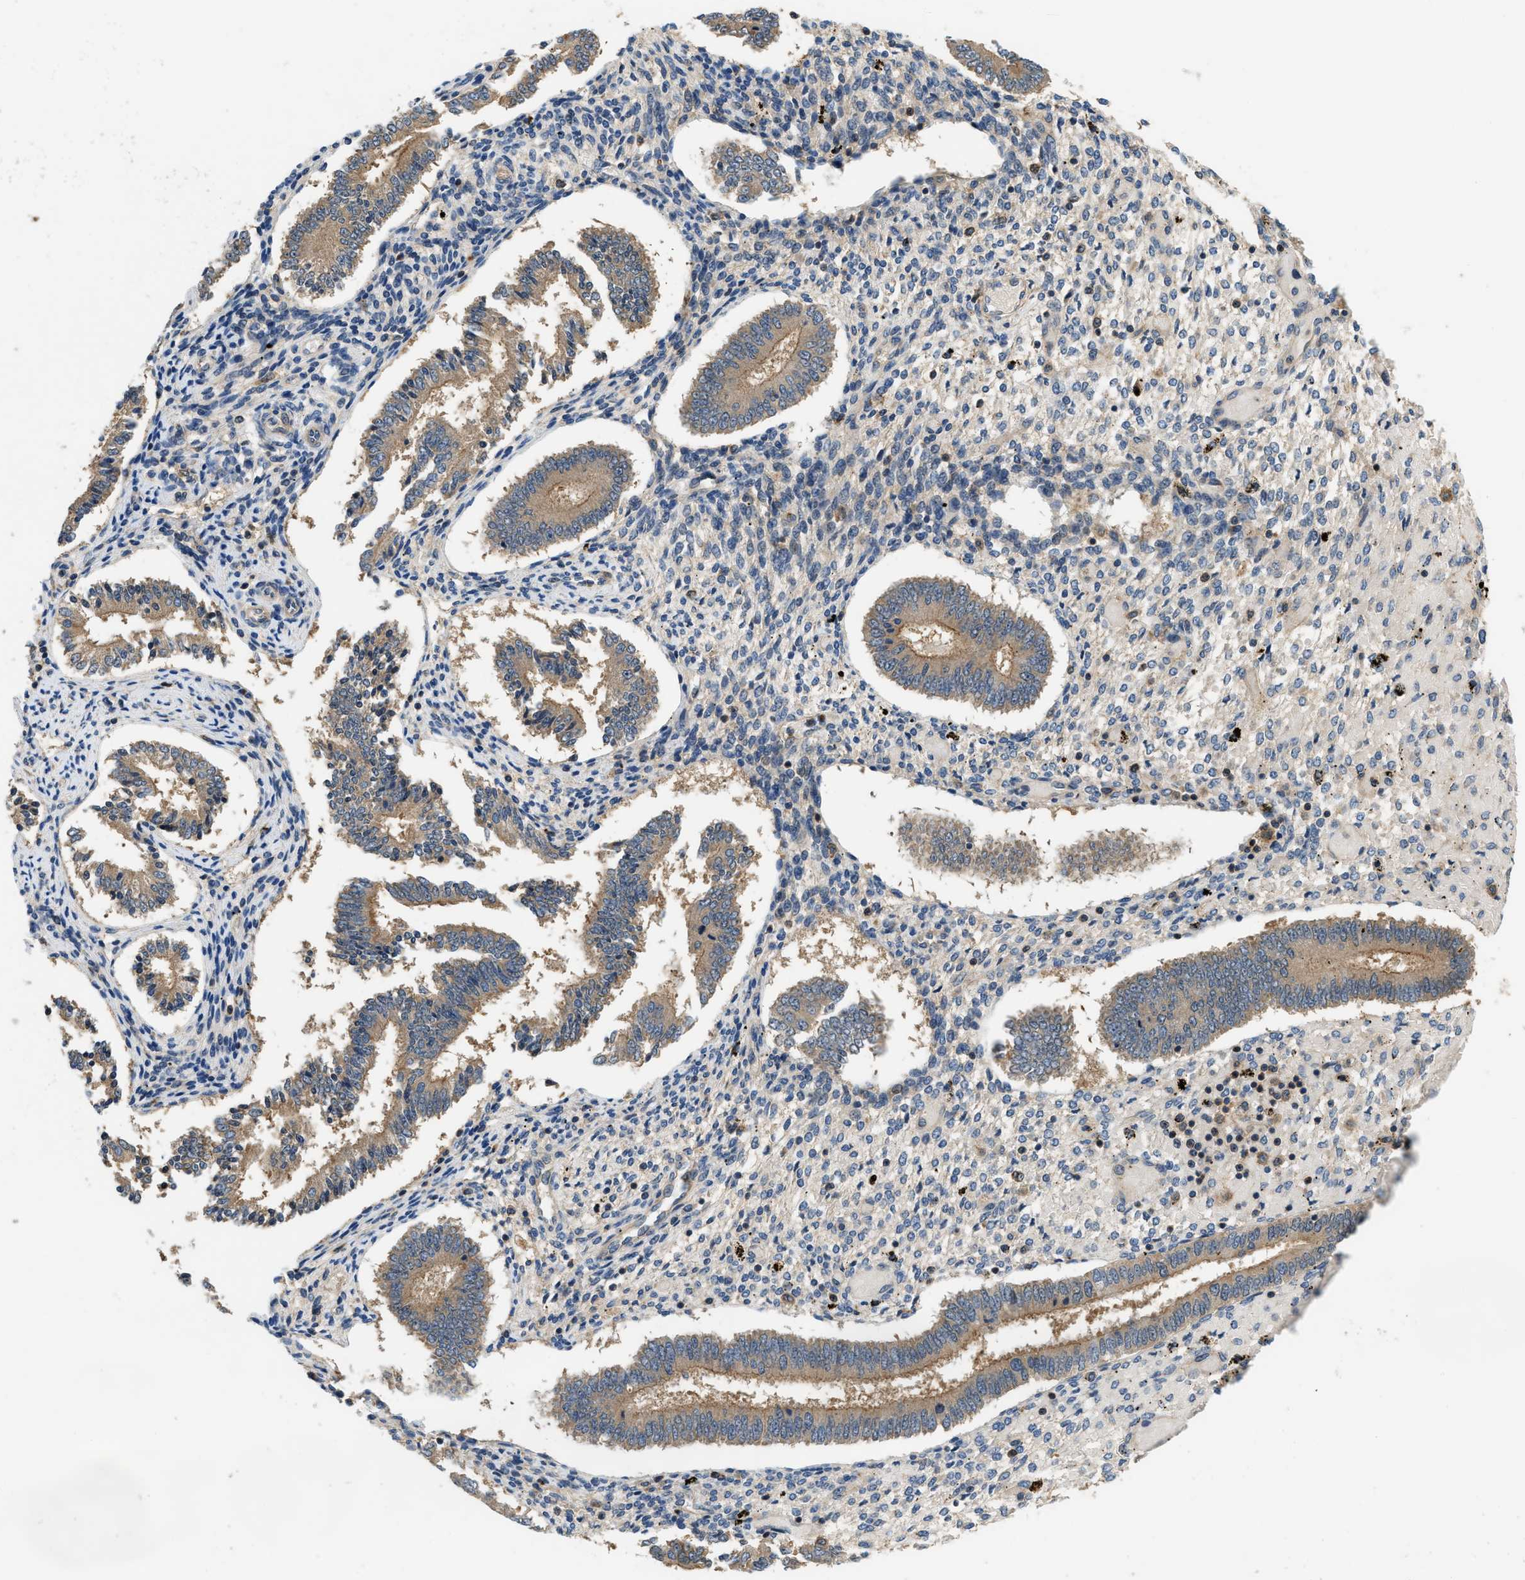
{"staining": {"intensity": "weak", "quantity": "<25%", "location": "cytoplasmic/membranous"}, "tissue": "endometrium", "cell_type": "Cells in endometrial stroma", "image_type": "normal", "snomed": [{"axis": "morphology", "description": "Normal tissue, NOS"}, {"axis": "topography", "description": "Endometrium"}], "caption": "A high-resolution image shows IHC staining of normal endometrium, which demonstrates no significant expression in cells in endometrial stroma. The staining is performed using DAB (3,3'-diaminobenzidine) brown chromogen with nuclei counter-stained in using hematoxylin.", "gene": "GPR31", "patient": {"sex": "female", "age": 42}}